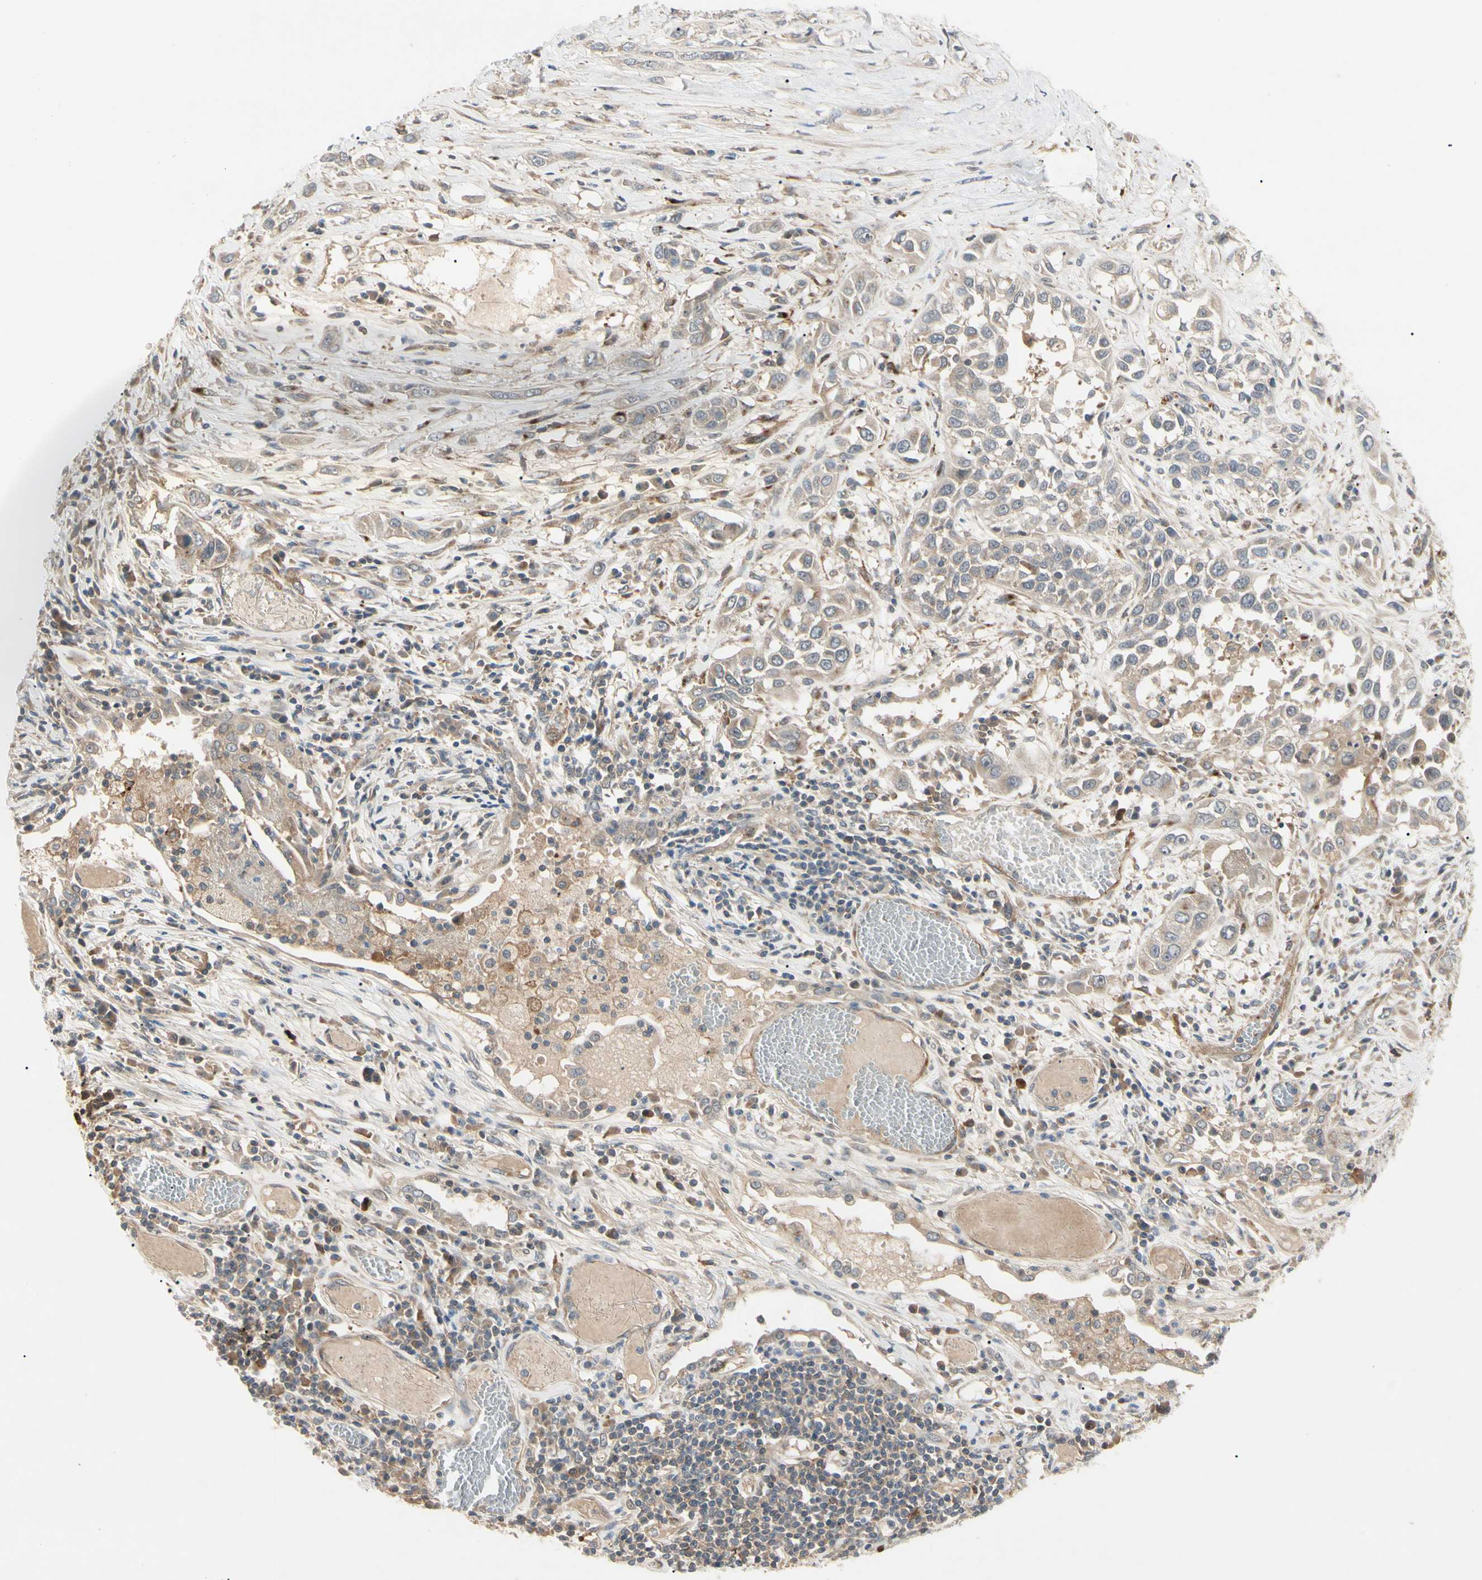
{"staining": {"intensity": "weak", "quantity": ">75%", "location": "cytoplasmic/membranous"}, "tissue": "lung cancer", "cell_type": "Tumor cells", "image_type": "cancer", "snomed": [{"axis": "morphology", "description": "Squamous cell carcinoma, NOS"}, {"axis": "topography", "description": "Lung"}], "caption": "Lung cancer (squamous cell carcinoma) tissue displays weak cytoplasmic/membranous expression in approximately >75% of tumor cells, visualized by immunohistochemistry.", "gene": "F2R", "patient": {"sex": "male", "age": 71}}